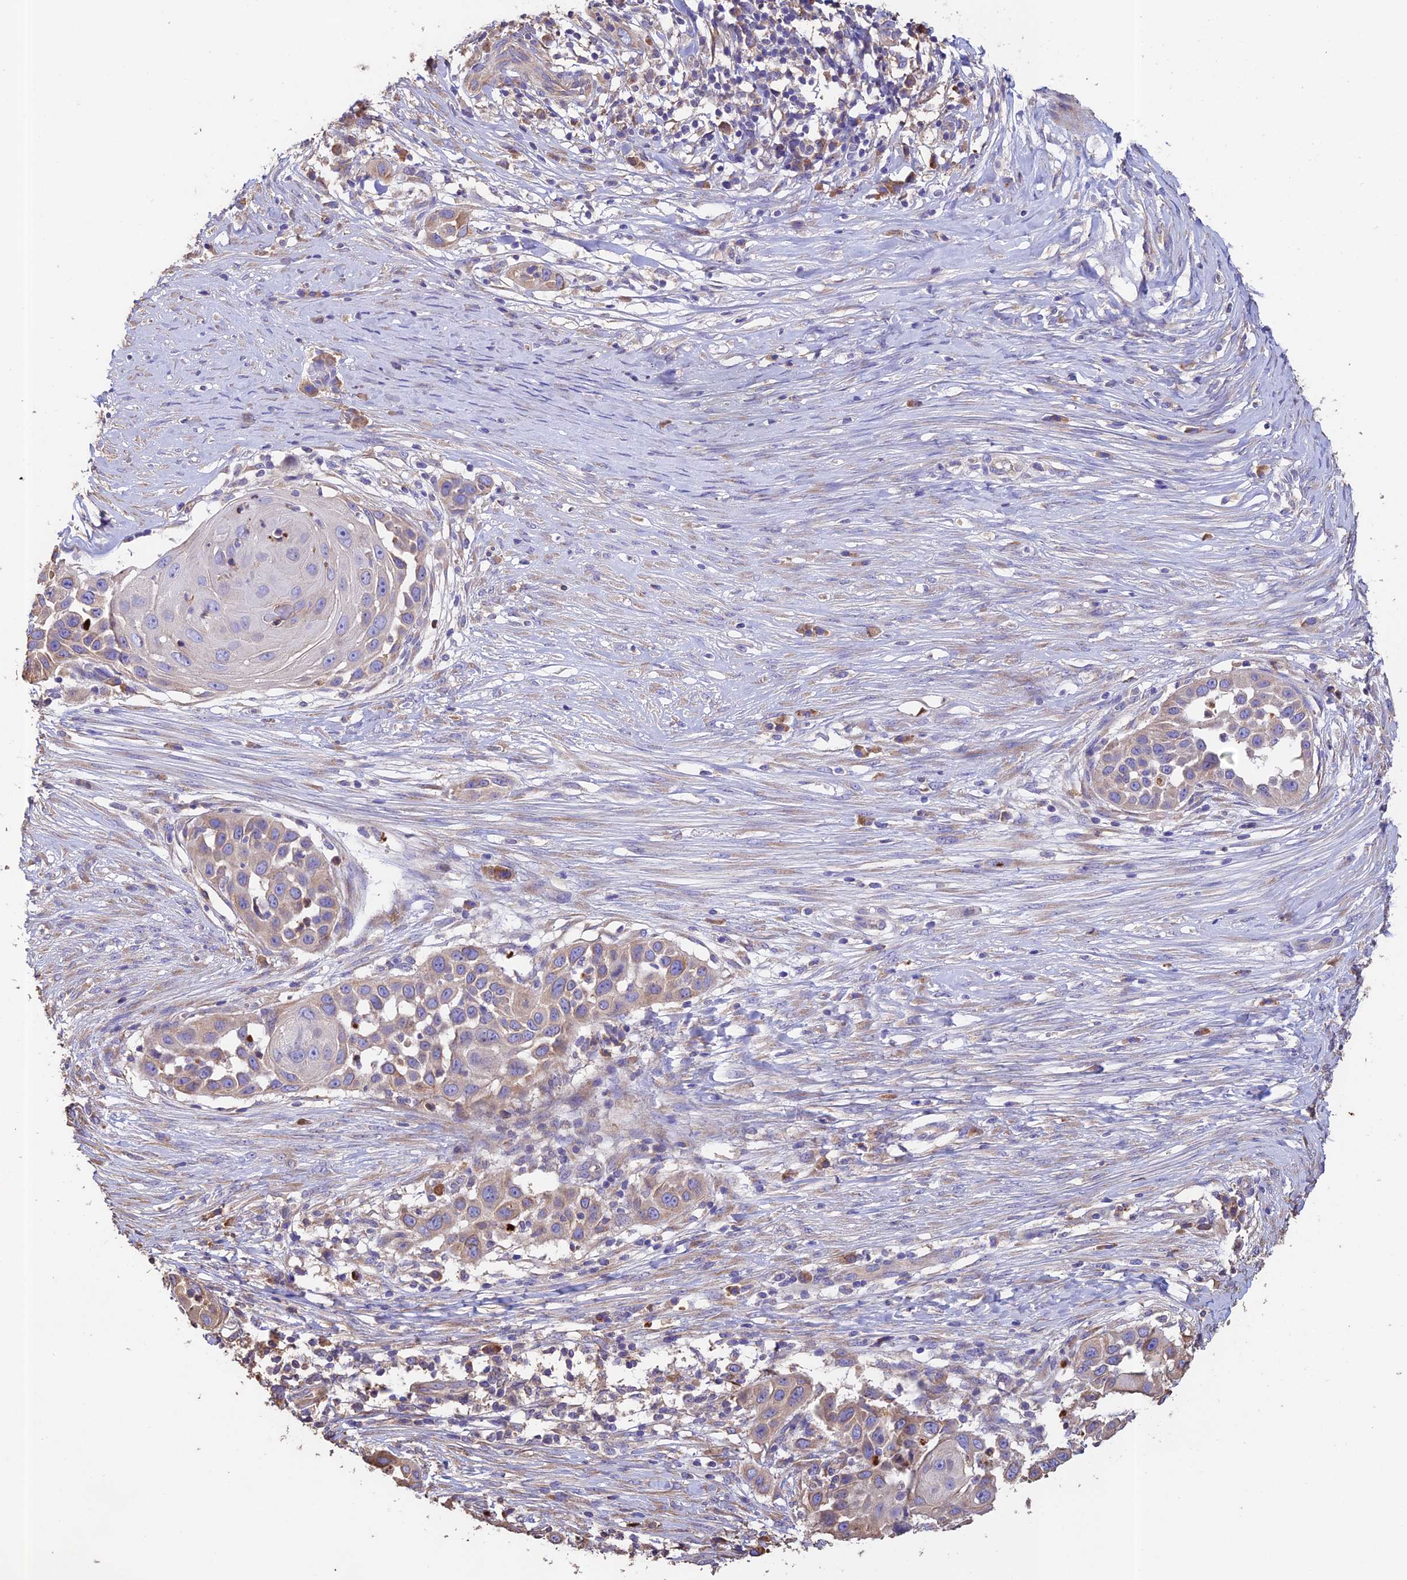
{"staining": {"intensity": "weak", "quantity": "<25%", "location": "cytoplasmic/membranous"}, "tissue": "skin cancer", "cell_type": "Tumor cells", "image_type": "cancer", "snomed": [{"axis": "morphology", "description": "Squamous cell carcinoma, NOS"}, {"axis": "topography", "description": "Skin"}], "caption": "High magnification brightfield microscopy of squamous cell carcinoma (skin) stained with DAB (3,3'-diaminobenzidine) (brown) and counterstained with hematoxylin (blue): tumor cells show no significant positivity.", "gene": "EMC3", "patient": {"sex": "female", "age": 44}}